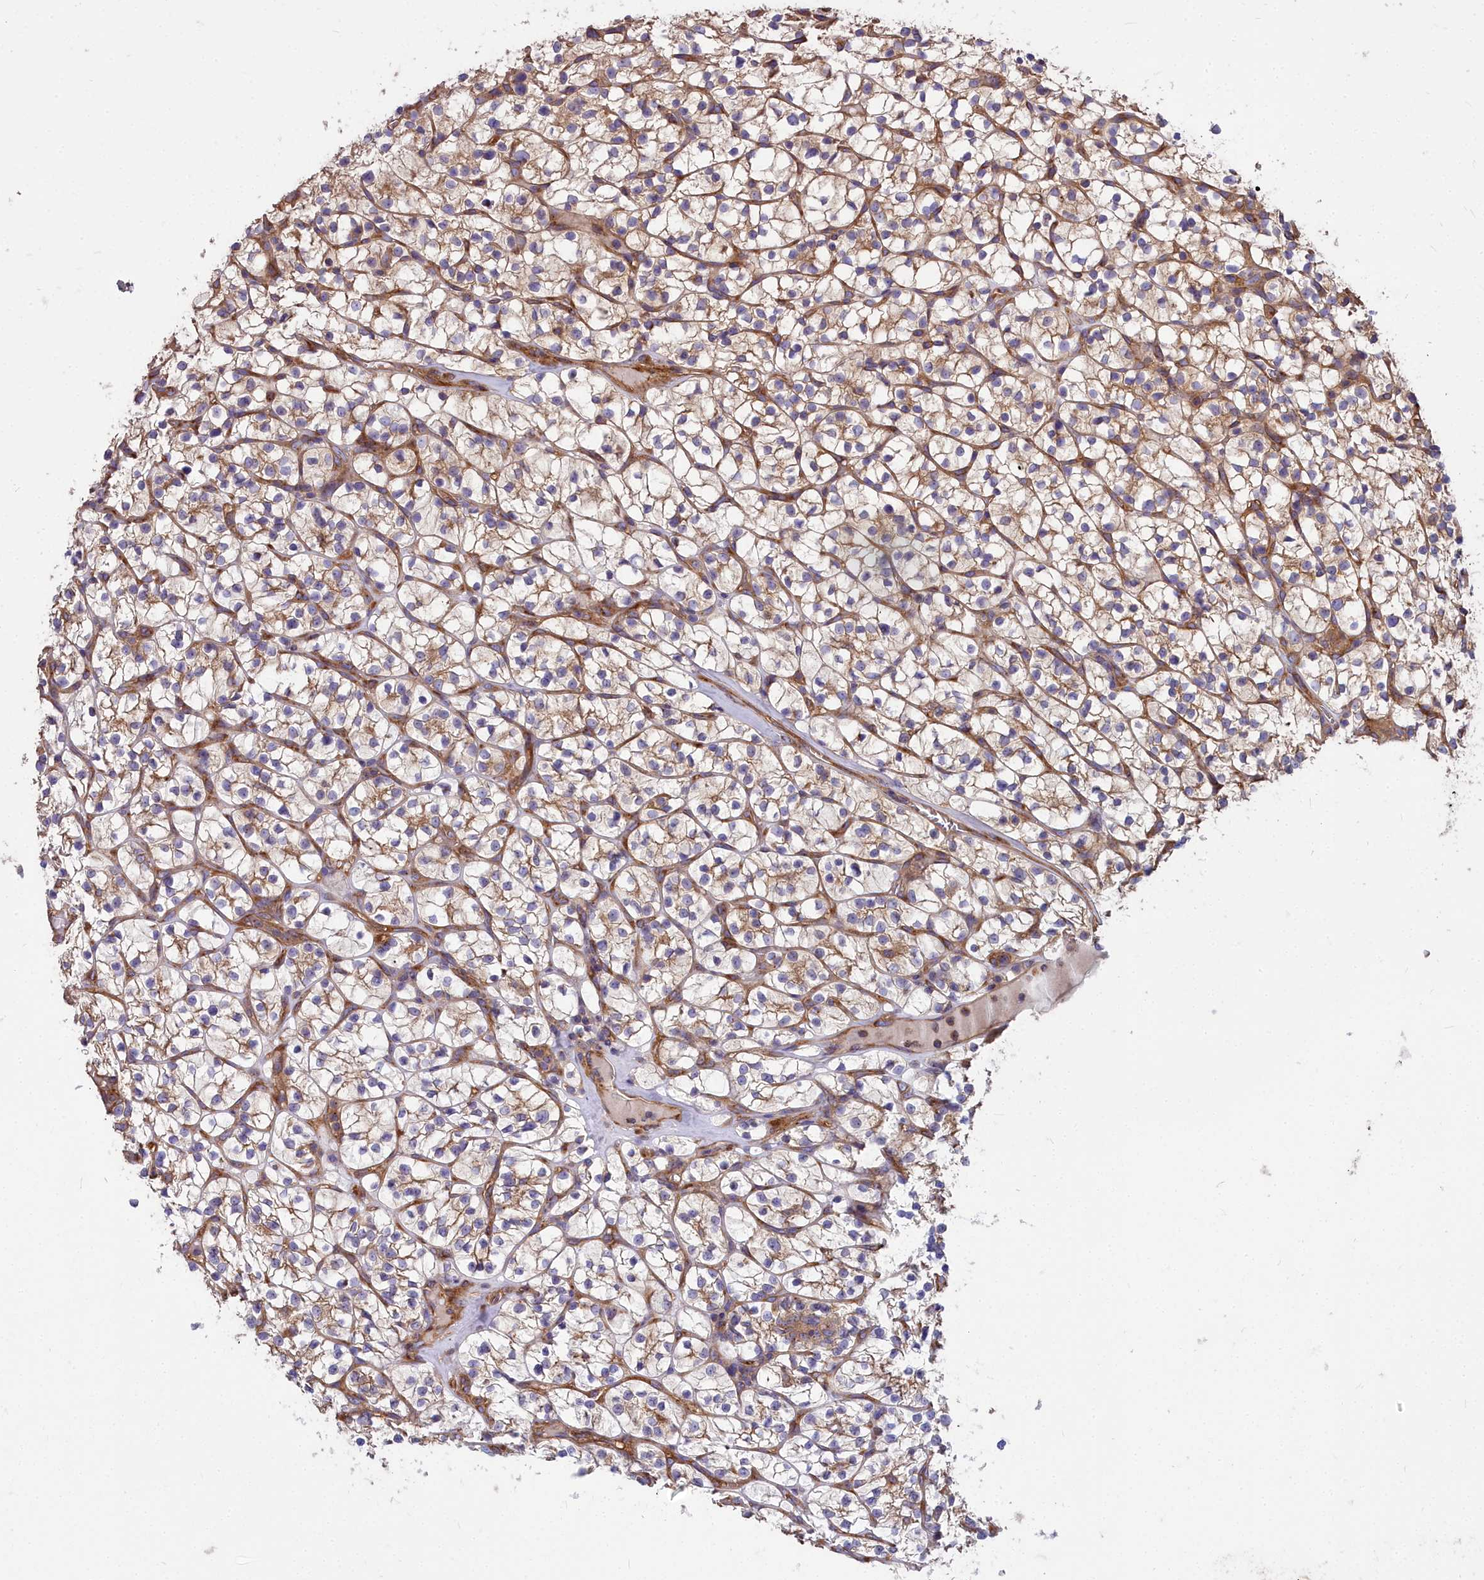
{"staining": {"intensity": "weak", "quantity": ">75%", "location": "cytoplasmic/membranous"}, "tissue": "renal cancer", "cell_type": "Tumor cells", "image_type": "cancer", "snomed": [{"axis": "morphology", "description": "Adenocarcinoma, NOS"}, {"axis": "topography", "description": "Kidney"}], "caption": "DAB (3,3'-diaminobenzidine) immunohistochemical staining of renal adenocarcinoma shows weak cytoplasmic/membranous protein expression in approximately >75% of tumor cells. (DAB IHC with brightfield microscopy, high magnification).", "gene": "DCTN3", "patient": {"sex": "female", "age": 64}}